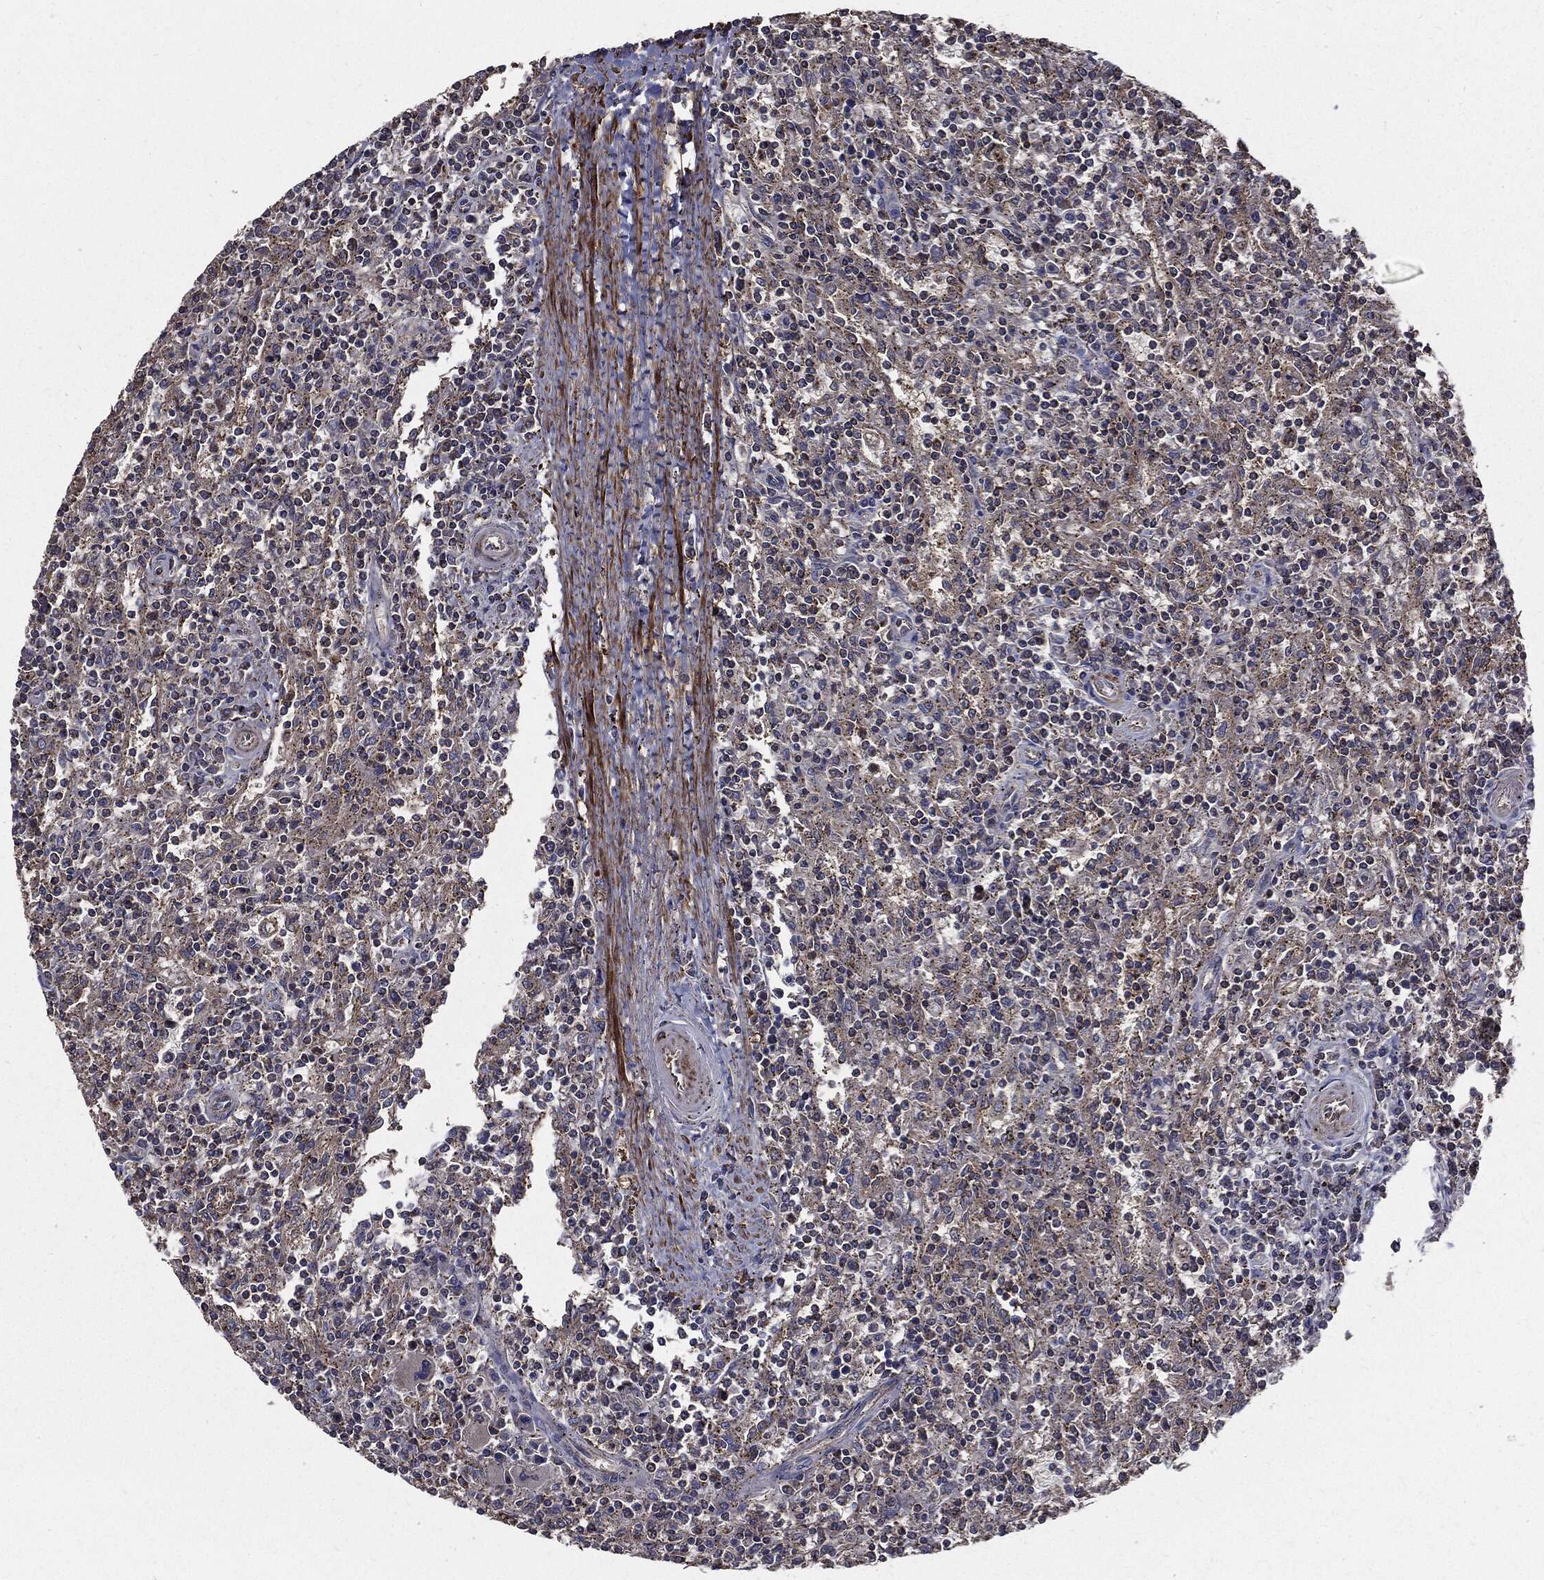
{"staining": {"intensity": "negative", "quantity": "none", "location": "none"}, "tissue": "lymphoma", "cell_type": "Tumor cells", "image_type": "cancer", "snomed": [{"axis": "morphology", "description": "Malignant lymphoma, non-Hodgkin's type, Low grade"}, {"axis": "topography", "description": "Spleen"}], "caption": "A photomicrograph of lymphoma stained for a protein exhibits no brown staining in tumor cells.", "gene": "PDCD6IP", "patient": {"sex": "male", "age": 62}}